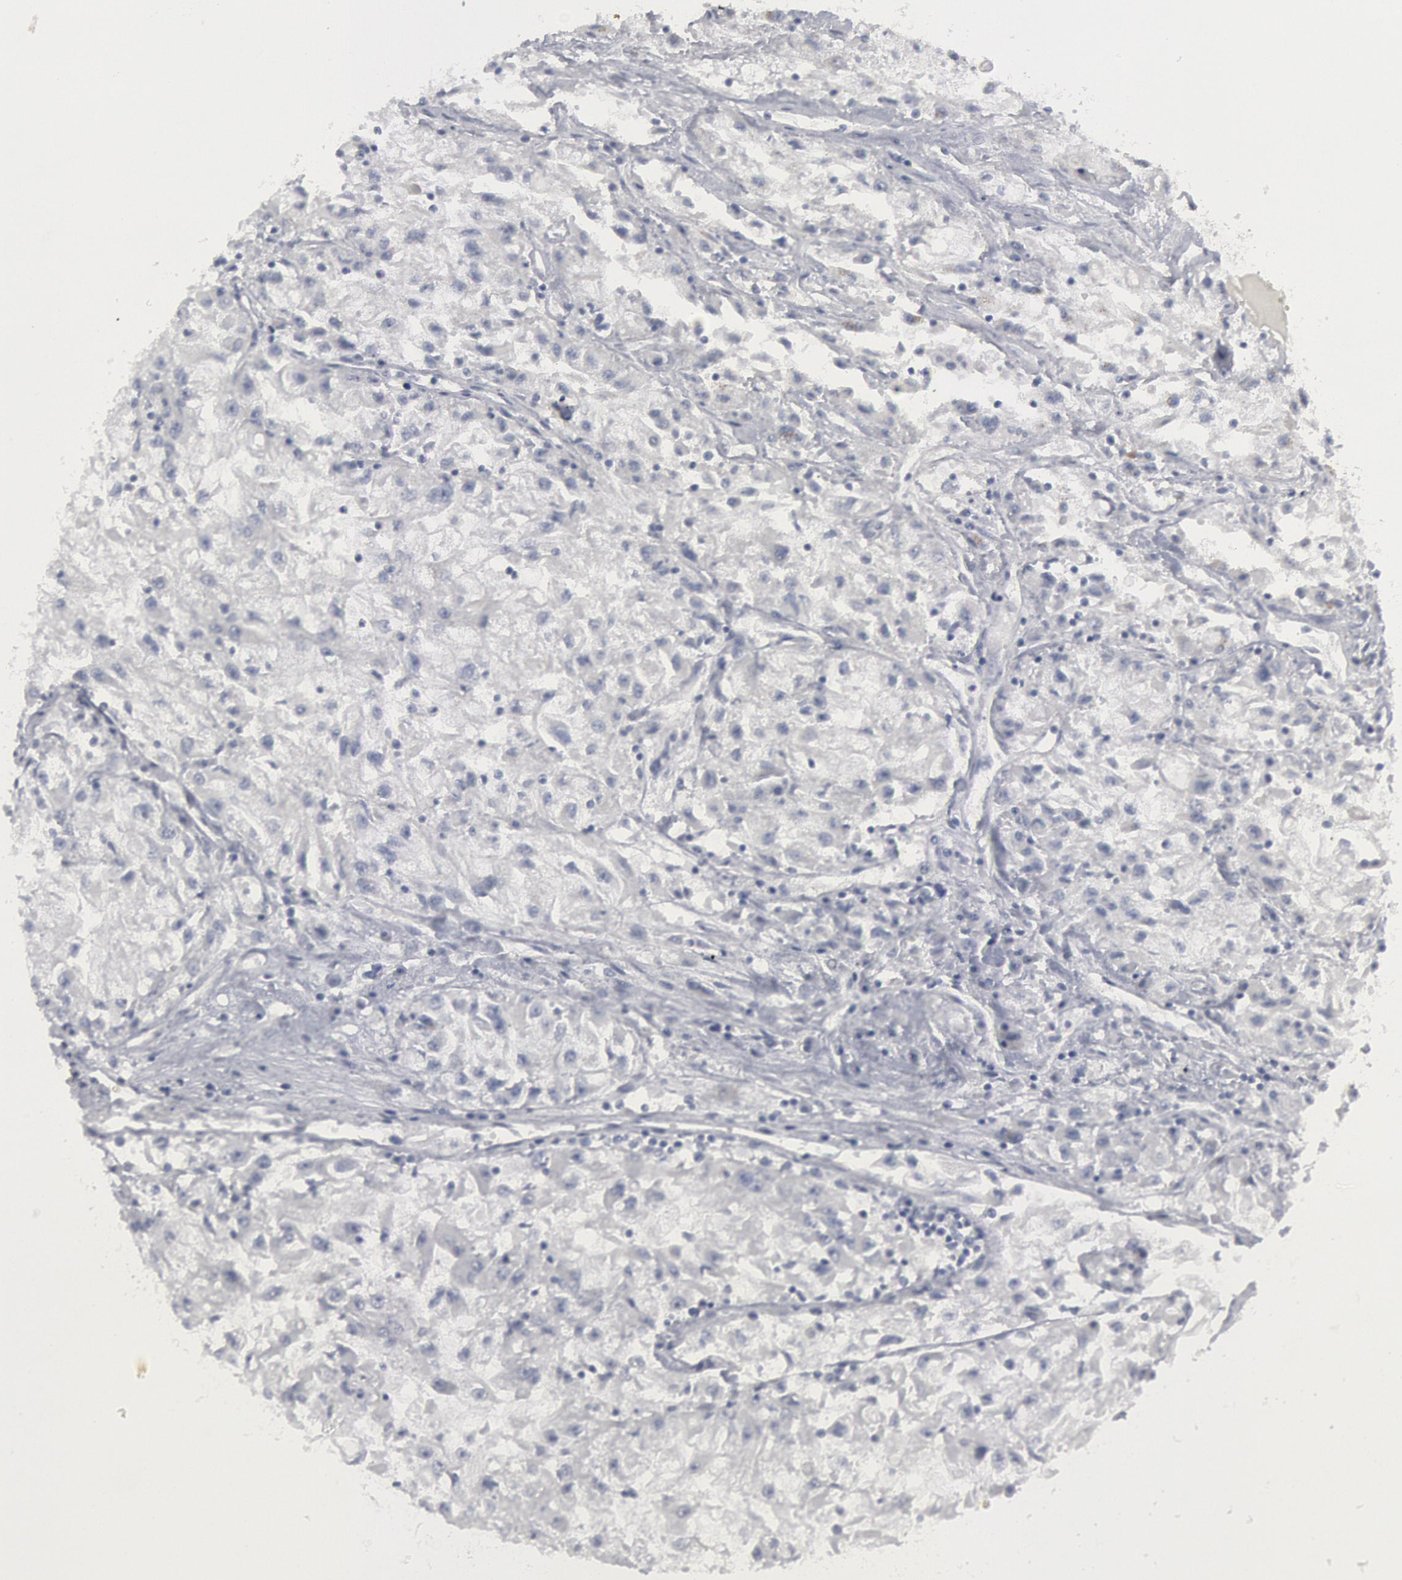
{"staining": {"intensity": "negative", "quantity": "none", "location": "none"}, "tissue": "renal cancer", "cell_type": "Tumor cells", "image_type": "cancer", "snomed": [{"axis": "morphology", "description": "Adenocarcinoma, NOS"}, {"axis": "topography", "description": "Kidney"}], "caption": "Immunohistochemical staining of human adenocarcinoma (renal) demonstrates no significant staining in tumor cells. (DAB IHC with hematoxylin counter stain).", "gene": "DMC1", "patient": {"sex": "male", "age": 59}}